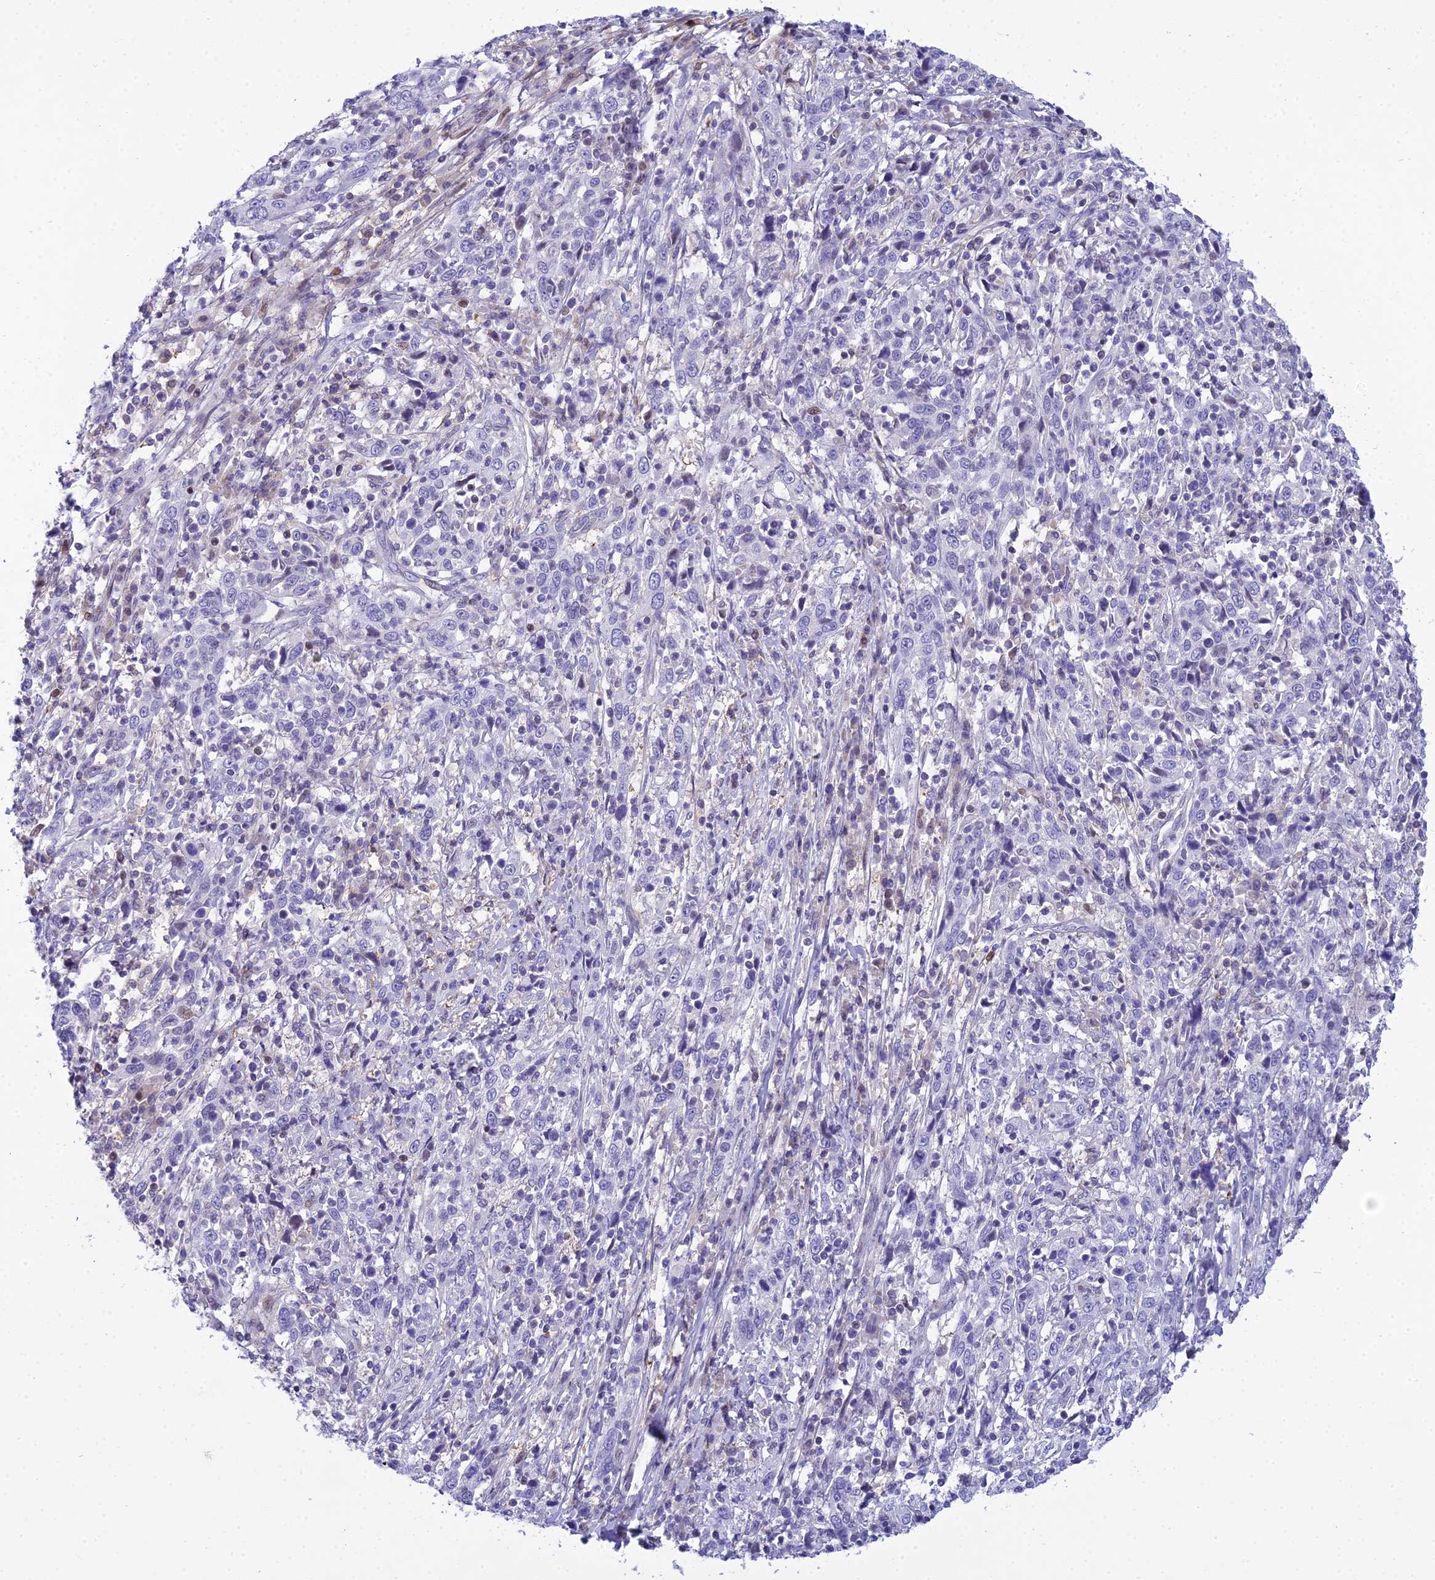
{"staining": {"intensity": "negative", "quantity": "none", "location": "none"}, "tissue": "cervical cancer", "cell_type": "Tumor cells", "image_type": "cancer", "snomed": [{"axis": "morphology", "description": "Squamous cell carcinoma, NOS"}, {"axis": "topography", "description": "Cervix"}], "caption": "Immunohistochemistry (IHC) photomicrograph of neoplastic tissue: cervical squamous cell carcinoma stained with DAB shows no significant protein staining in tumor cells. The staining was performed using DAB to visualize the protein expression in brown, while the nuclei were stained in blue with hematoxylin (Magnification: 20x).", "gene": "ZMIZ1", "patient": {"sex": "female", "age": 46}}